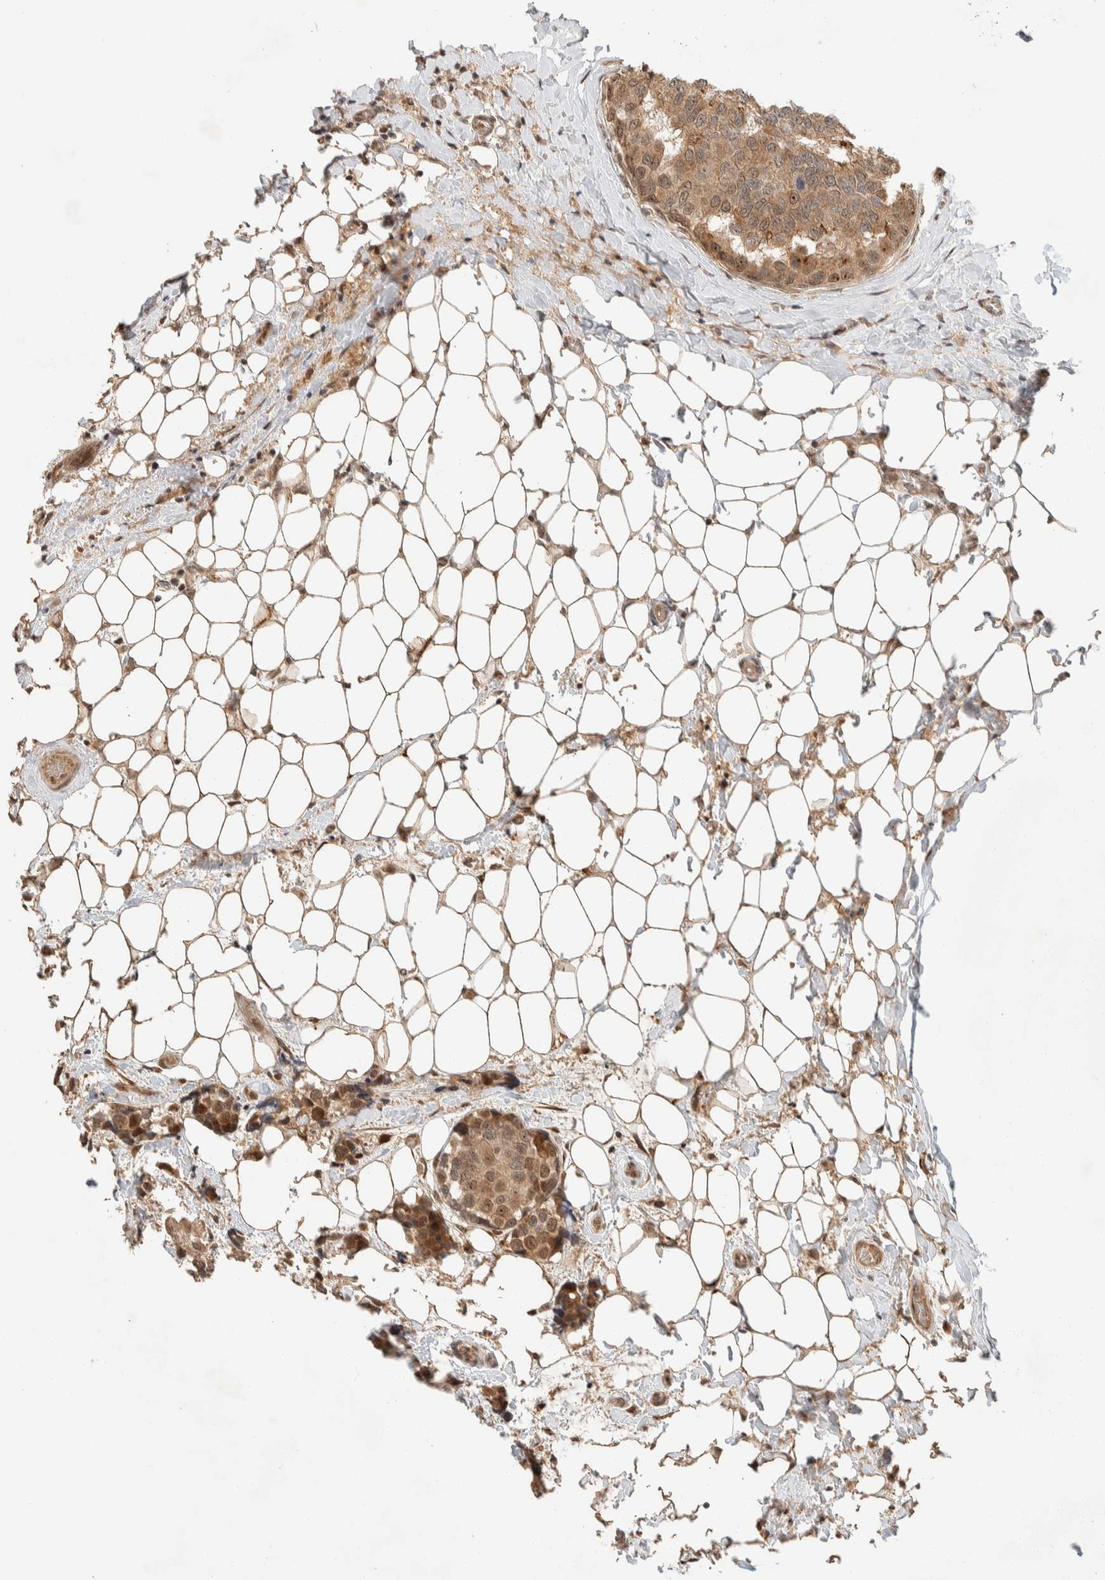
{"staining": {"intensity": "moderate", "quantity": ">75%", "location": "cytoplasmic/membranous,nuclear"}, "tissue": "breast cancer", "cell_type": "Tumor cells", "image_type": "cancer", "snomed": [{"axis": "morphology", "description": "Normal tissue, NOS"}, {"axis": "morphology", "description": "Duct carcinoma"}, {"axis": "topography", "description": "Breast"}], "caption": "Protein analysis of breast cancer (intraductal carcinoma) tissue shows moderate cytoplasmic/membranous and nuclear positivity in approximately >75% of tumor cells.", "gene": "ZBTB2", "patient": {"sex": "female", "age": 43}}